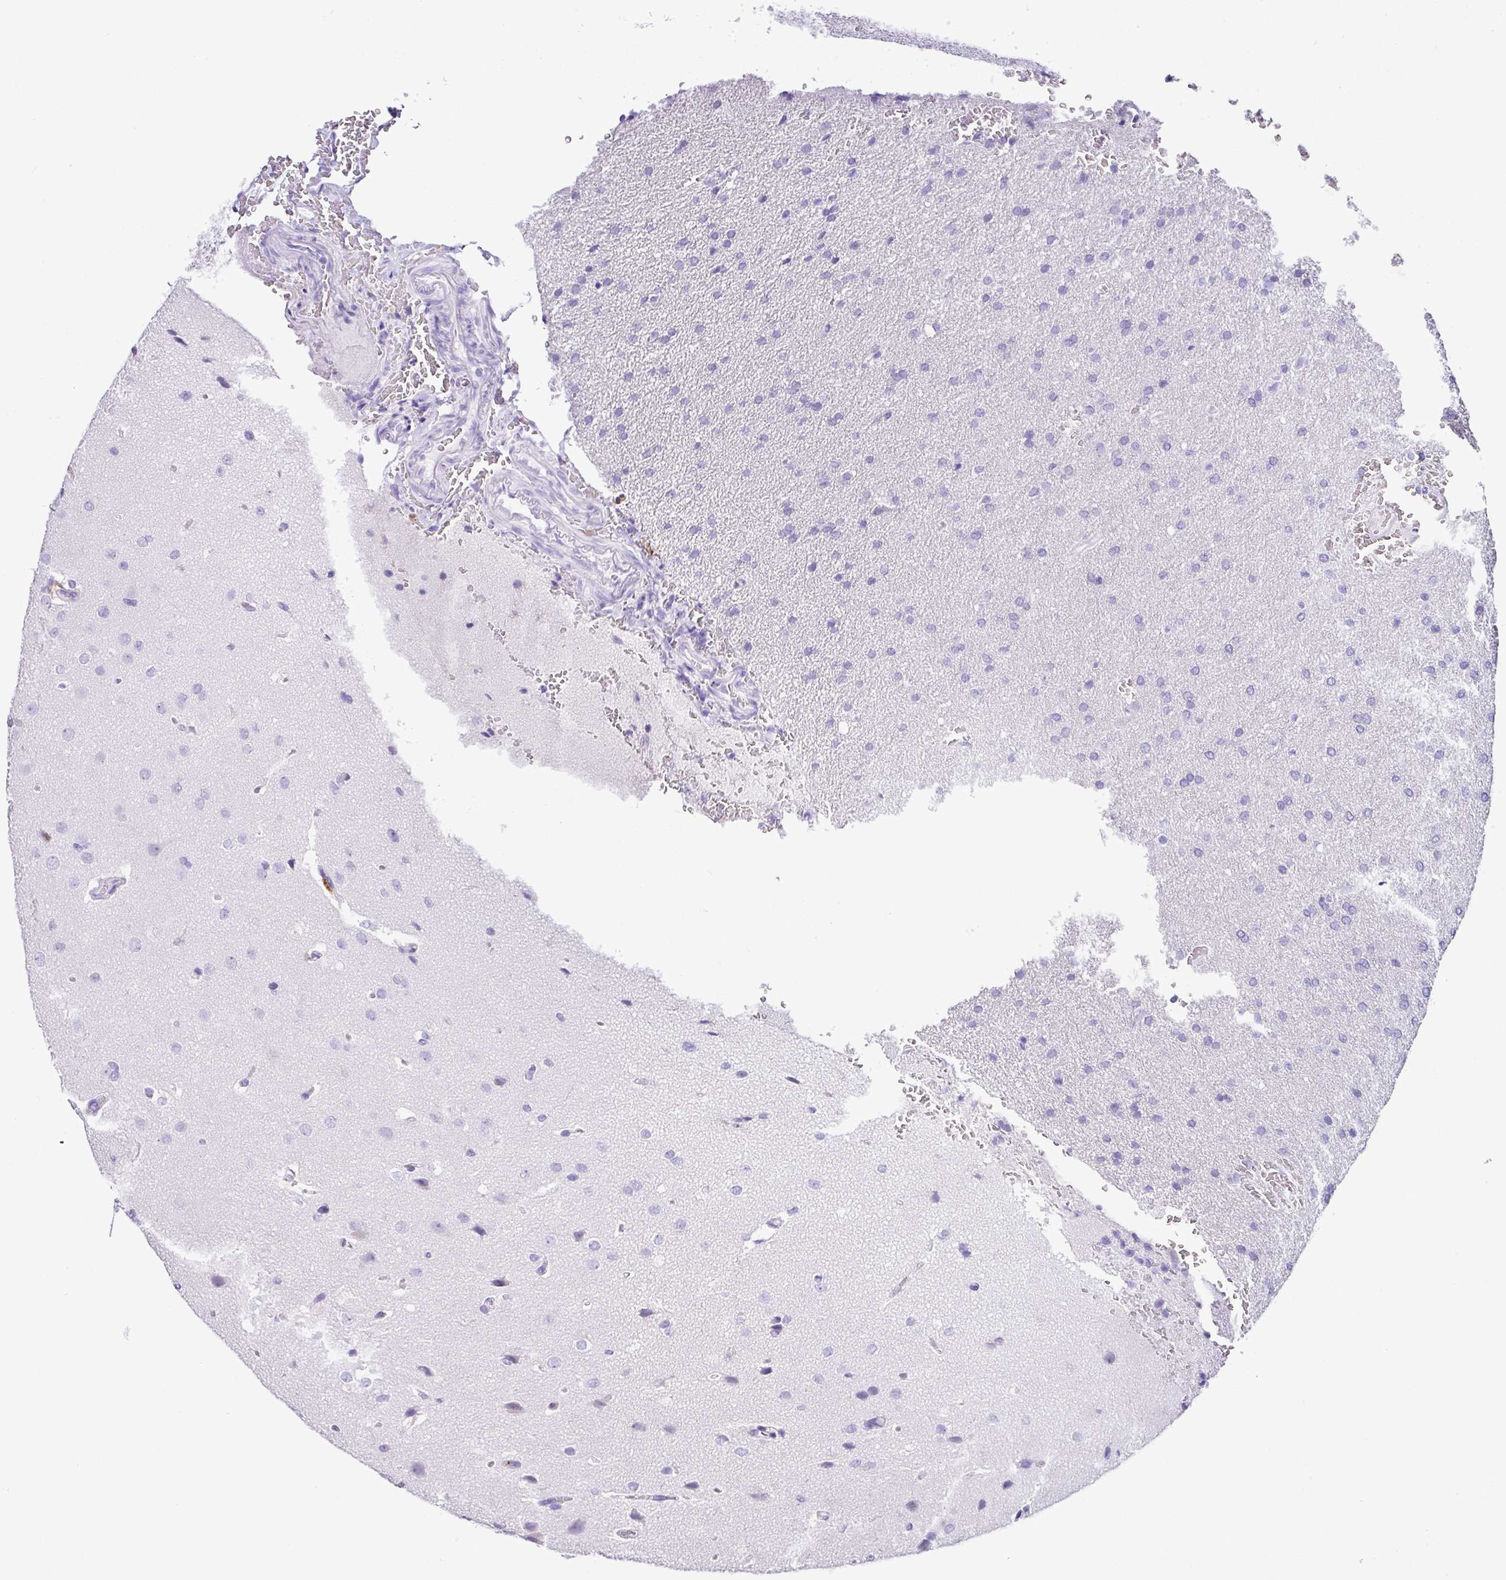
{"staining": {"intensity": "negative", "quantity": "none", "location": "none"}, "tissue": "glioma", "cell_type": "Tumor cells", "image_type": "cancer", "snomed": [{"axis": "morphology", "description": "Glioma, malignant, Low grade"}, {"axis": "topography", "description": "Brain"}], "caption": "The immunohistochemistry micrograph has no significant positivity in tumor cells of malignant low-grade glioma tissue.", "gene": "ZG16", "patient": {"sex": "female", "age": 33}}